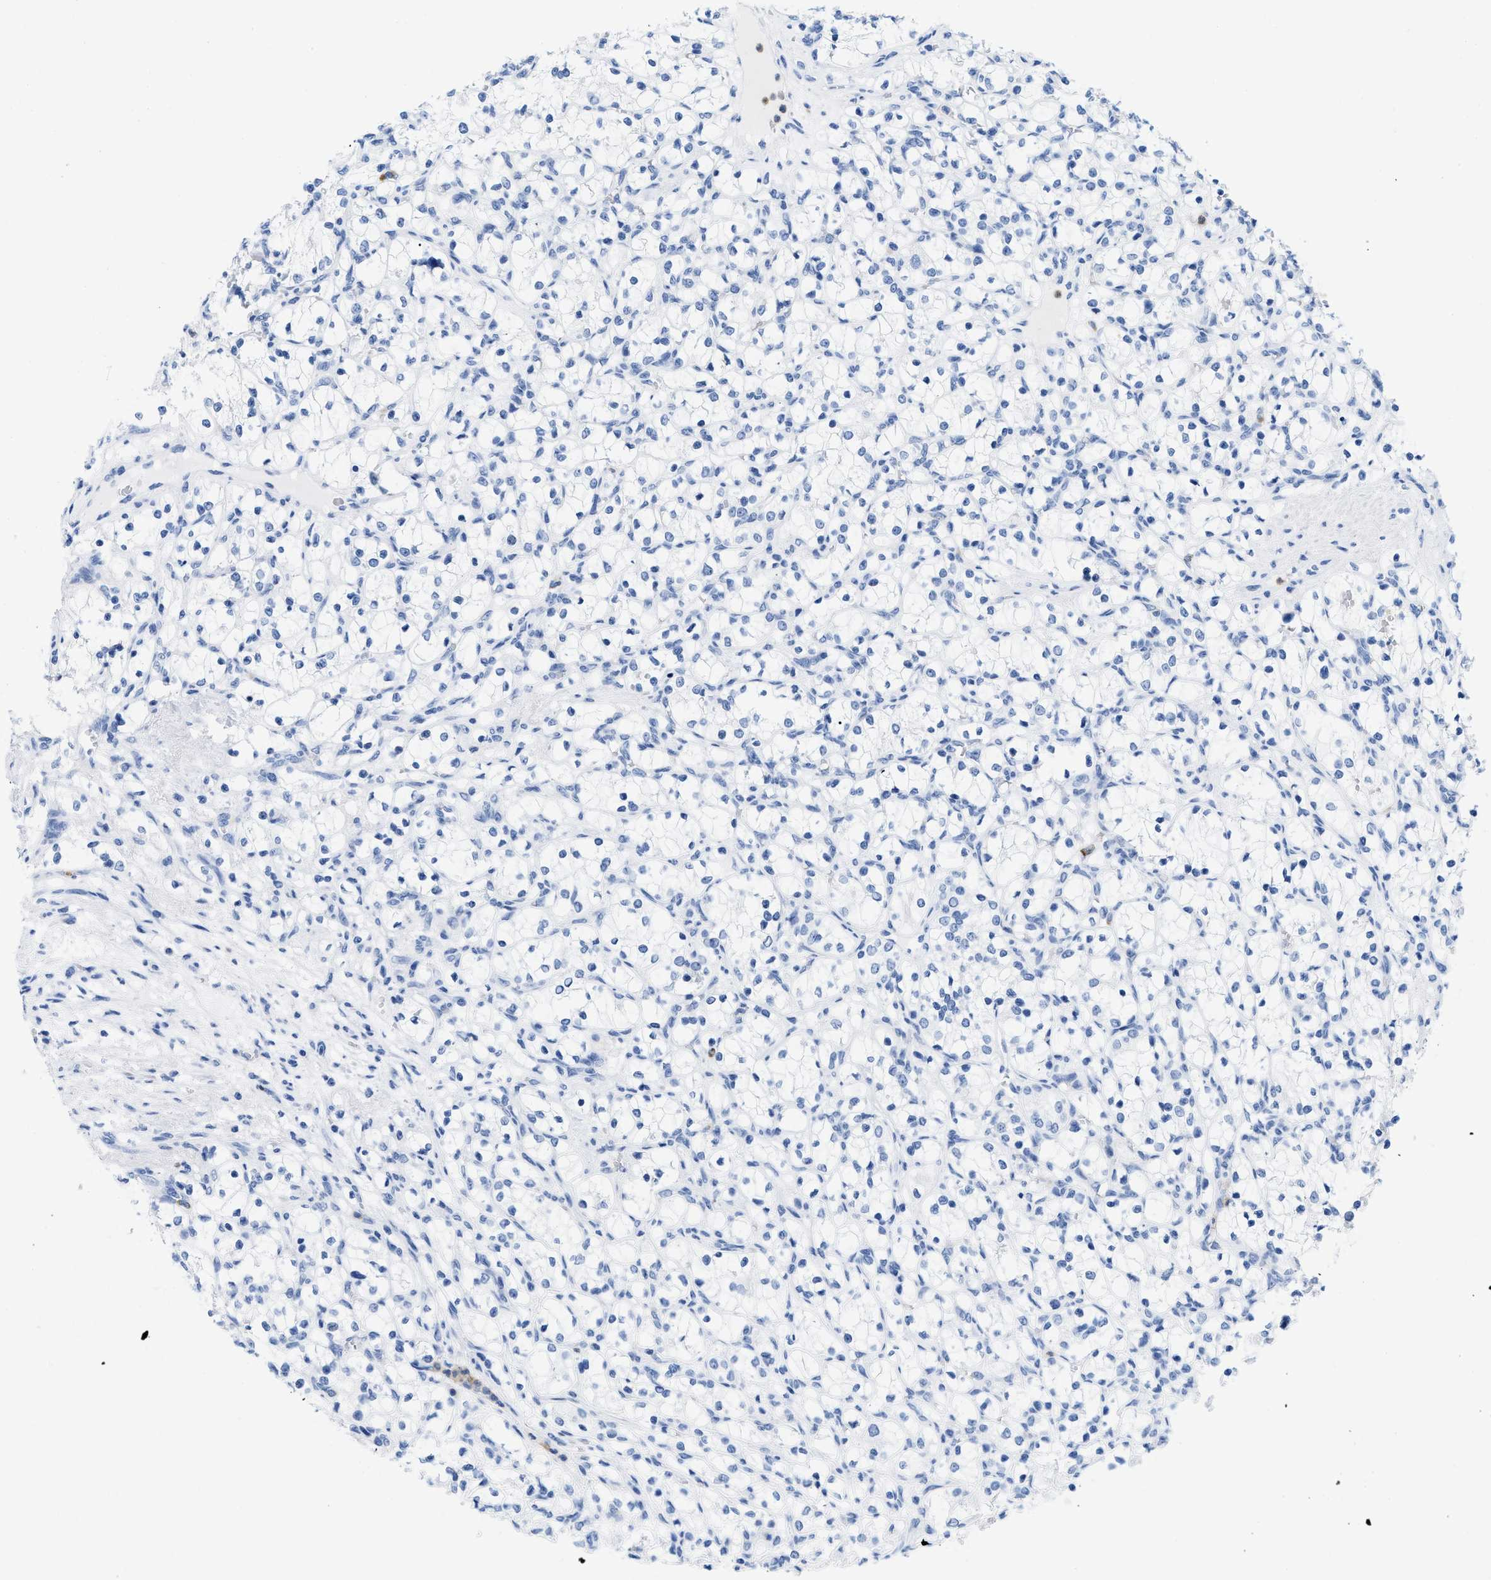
{"staining": {"intensity": "negative", "quantity": "none", "location": "none"}, "tissue": "renal cancer", "cell_type": "Tumor cells", "image_type": "cancer", "snomed": [{"axis": "morphology", "description": "Adenocarcinoma, NOS"}, {"axis": "topography", "description": "Kidney"}], "caption": "This image is of adenocarcinoma (renal) stained with immunohistochemistry to label a protein in brown with the nuclei are counter-stained blue. There is no positivity in tumor cells.", "gene": "CR1", "patient": {"sex": "female", "age": 69}}